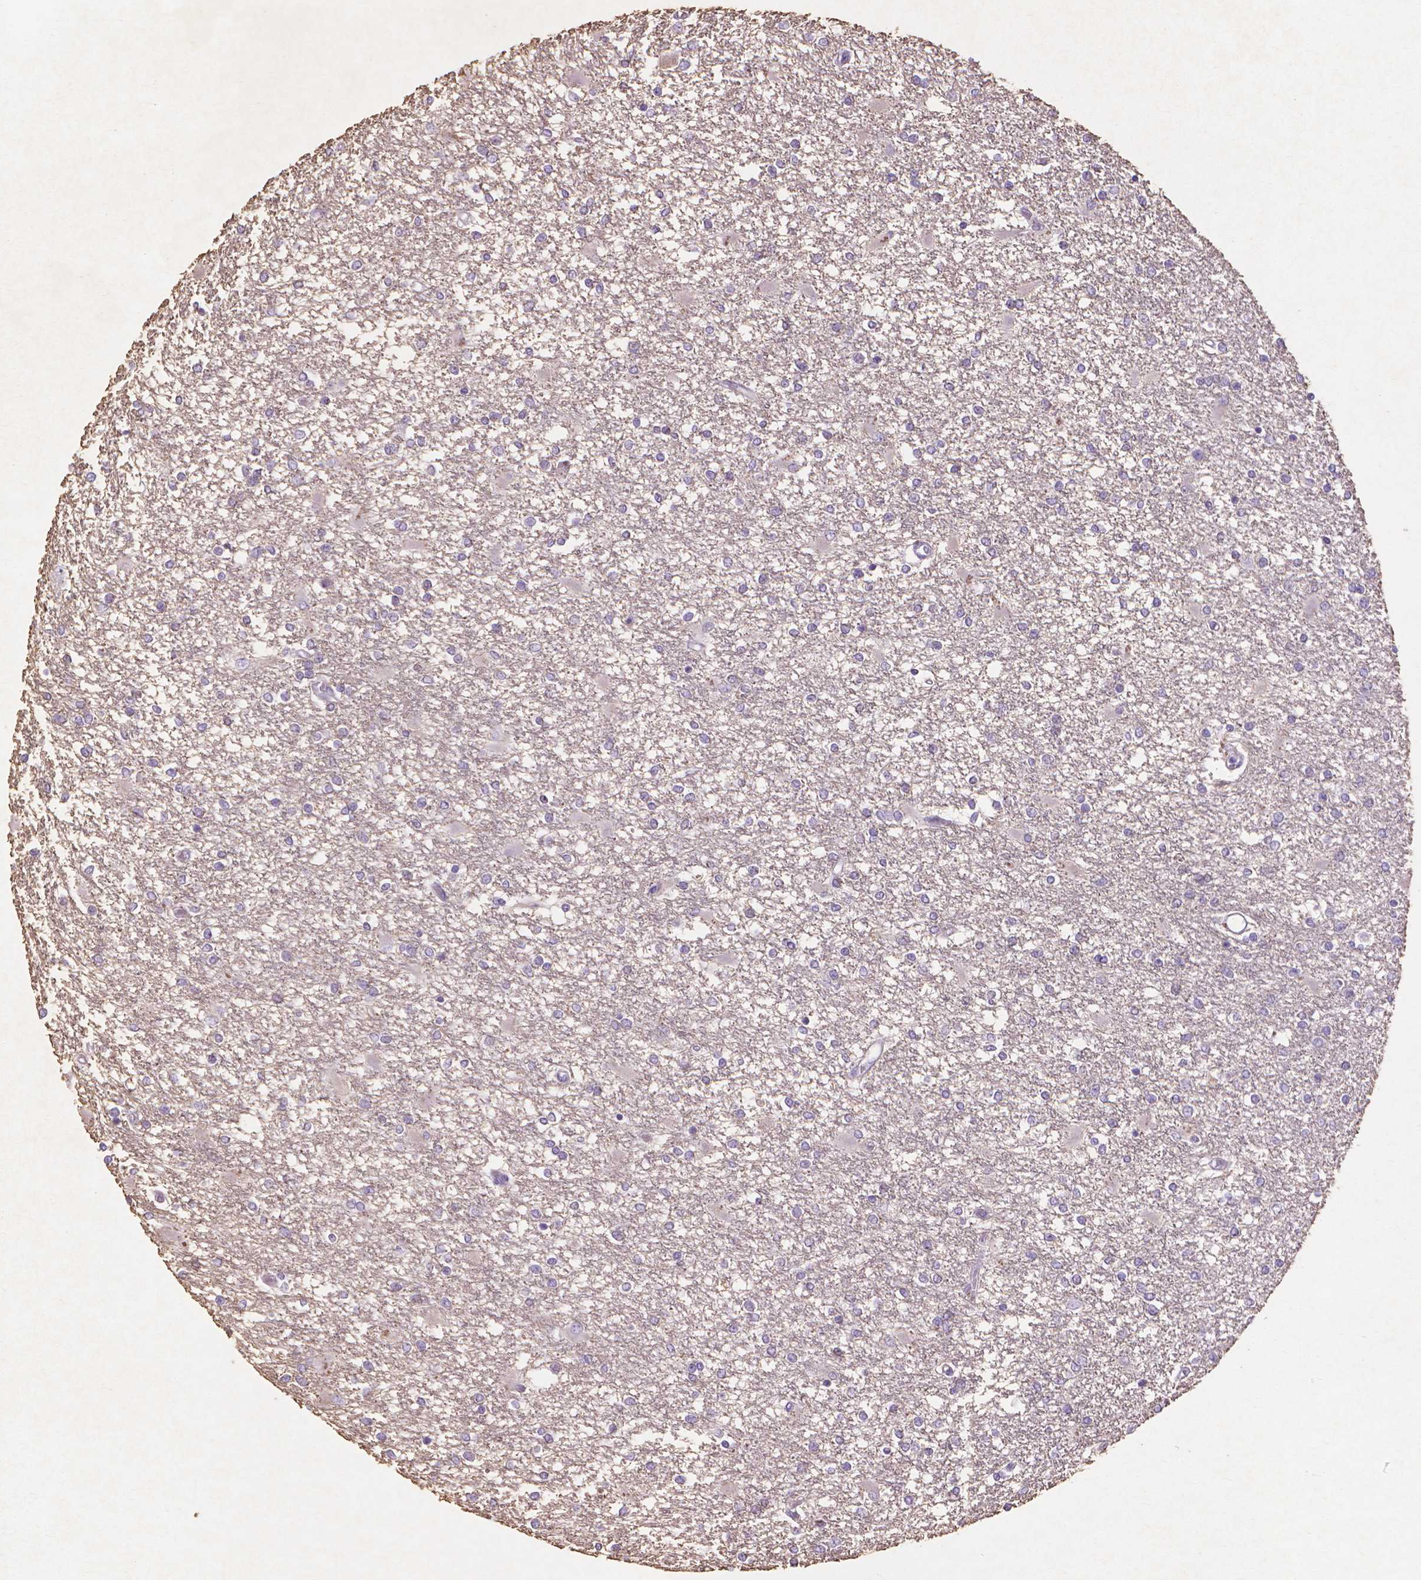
{"staining": {"intensity": "negative", "quantity": "none", "location": "none"}, "tissue": "glioma", "cell_type": "Tumor cells", "image_type": "cancer", "snomed": [{"axis": "morphology", "description": "Glioma, malignant, High grade"}, {"axis": "topography", "description": "Cerebral cortex"}], "caption": "An image of glioma stained for a protein exhibits no brown staining in tumor cells.", "gene": "MMP11", "patient": {"sex": "male", "age": 79}}